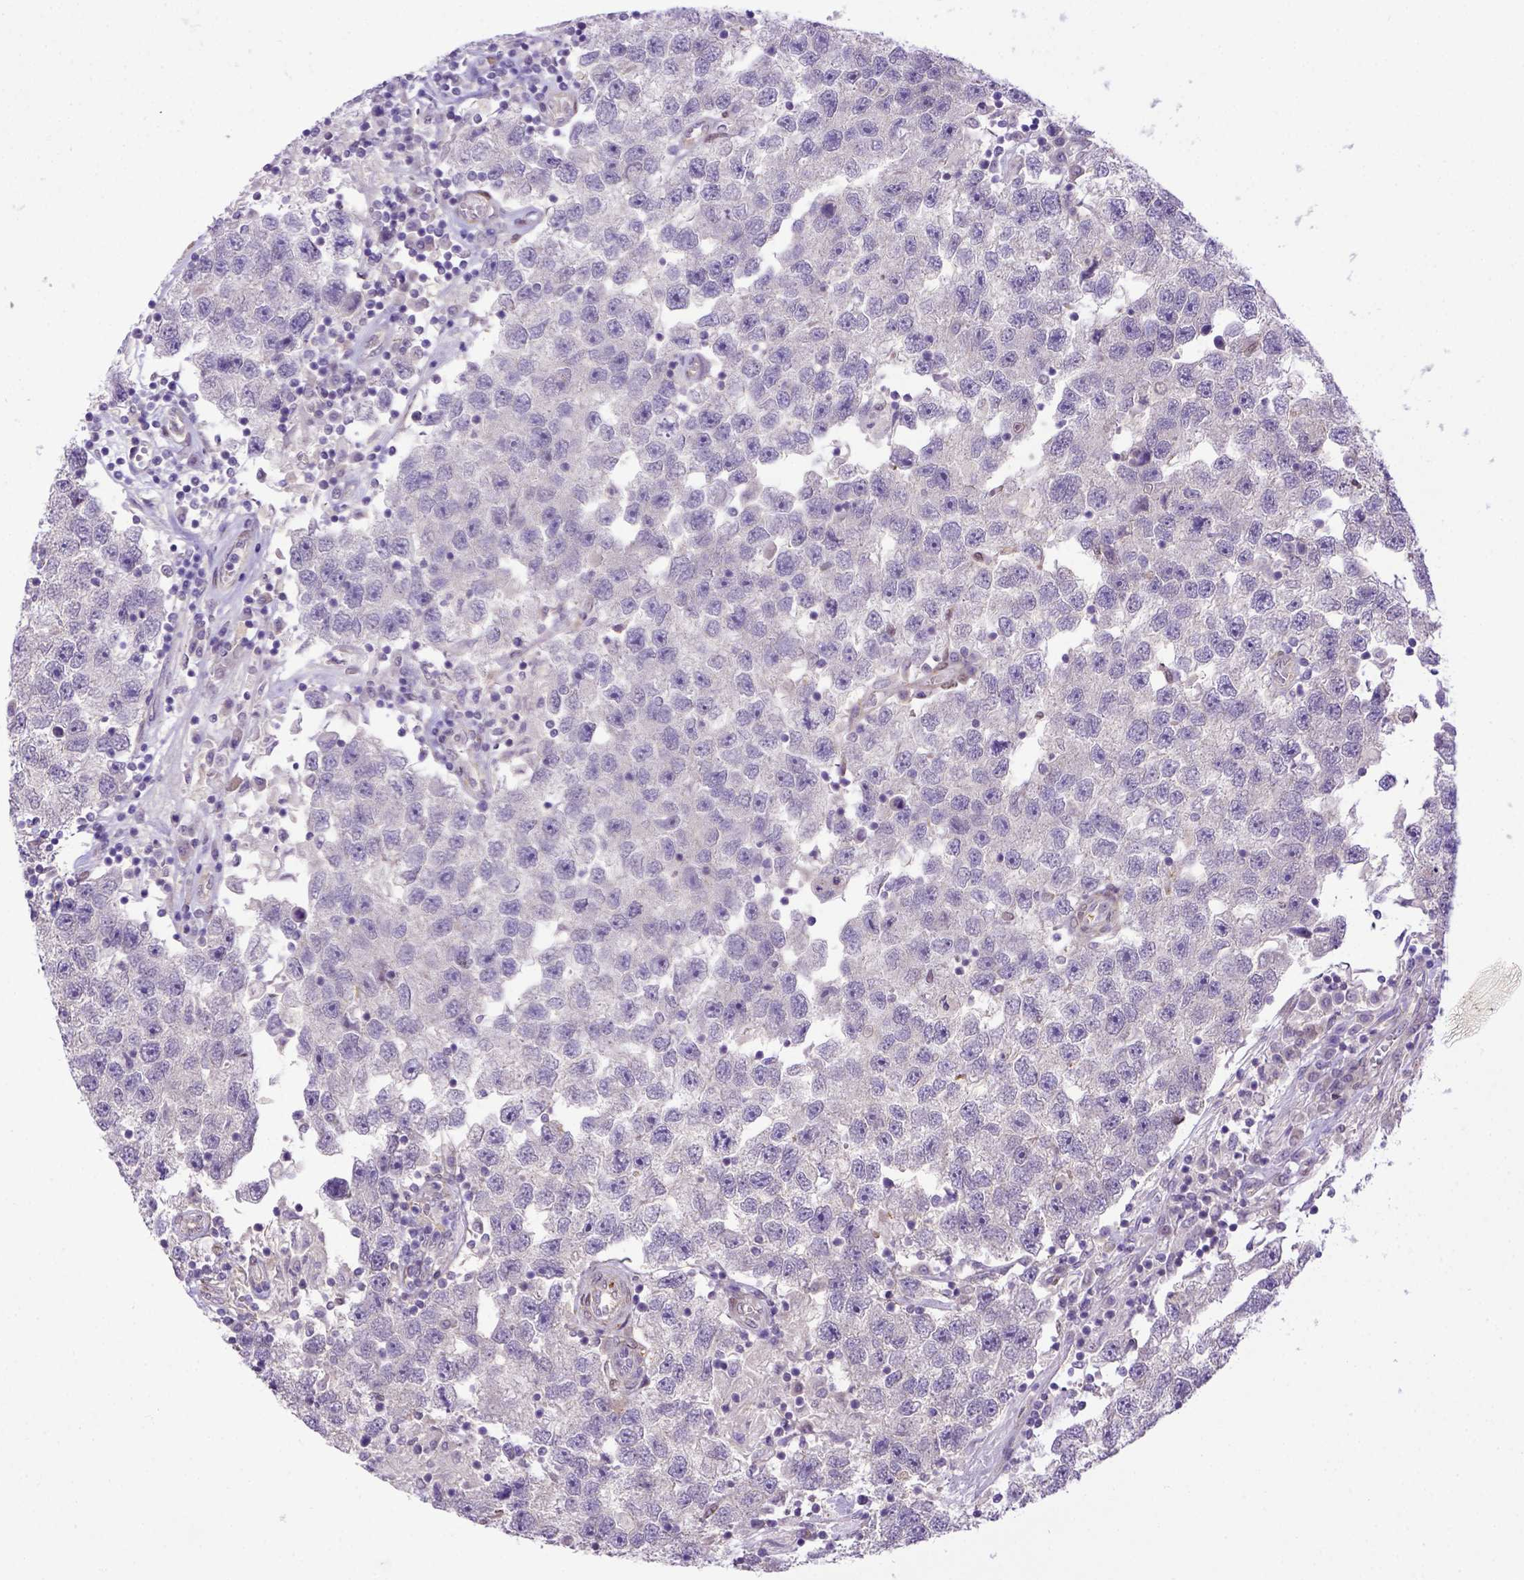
{"staining": {"intensity": "negative", "quantity": "none", "location": "none"}, "tissue": "testis cancer", "cell_type": "Tumor cells", "image_type": "cancer", "snomed": [{"axis": "morphology", "description": "Seminoma, NOS"}, {"axis": "topography", "description": "Testis"}], "caption": "High power microscopy image of an IHC histopathology image of seminoma (testis), revealing no significant expression in tumor cells.", "gene": "BTN1A1", "patient": {"sex": "male", "age": 26}}